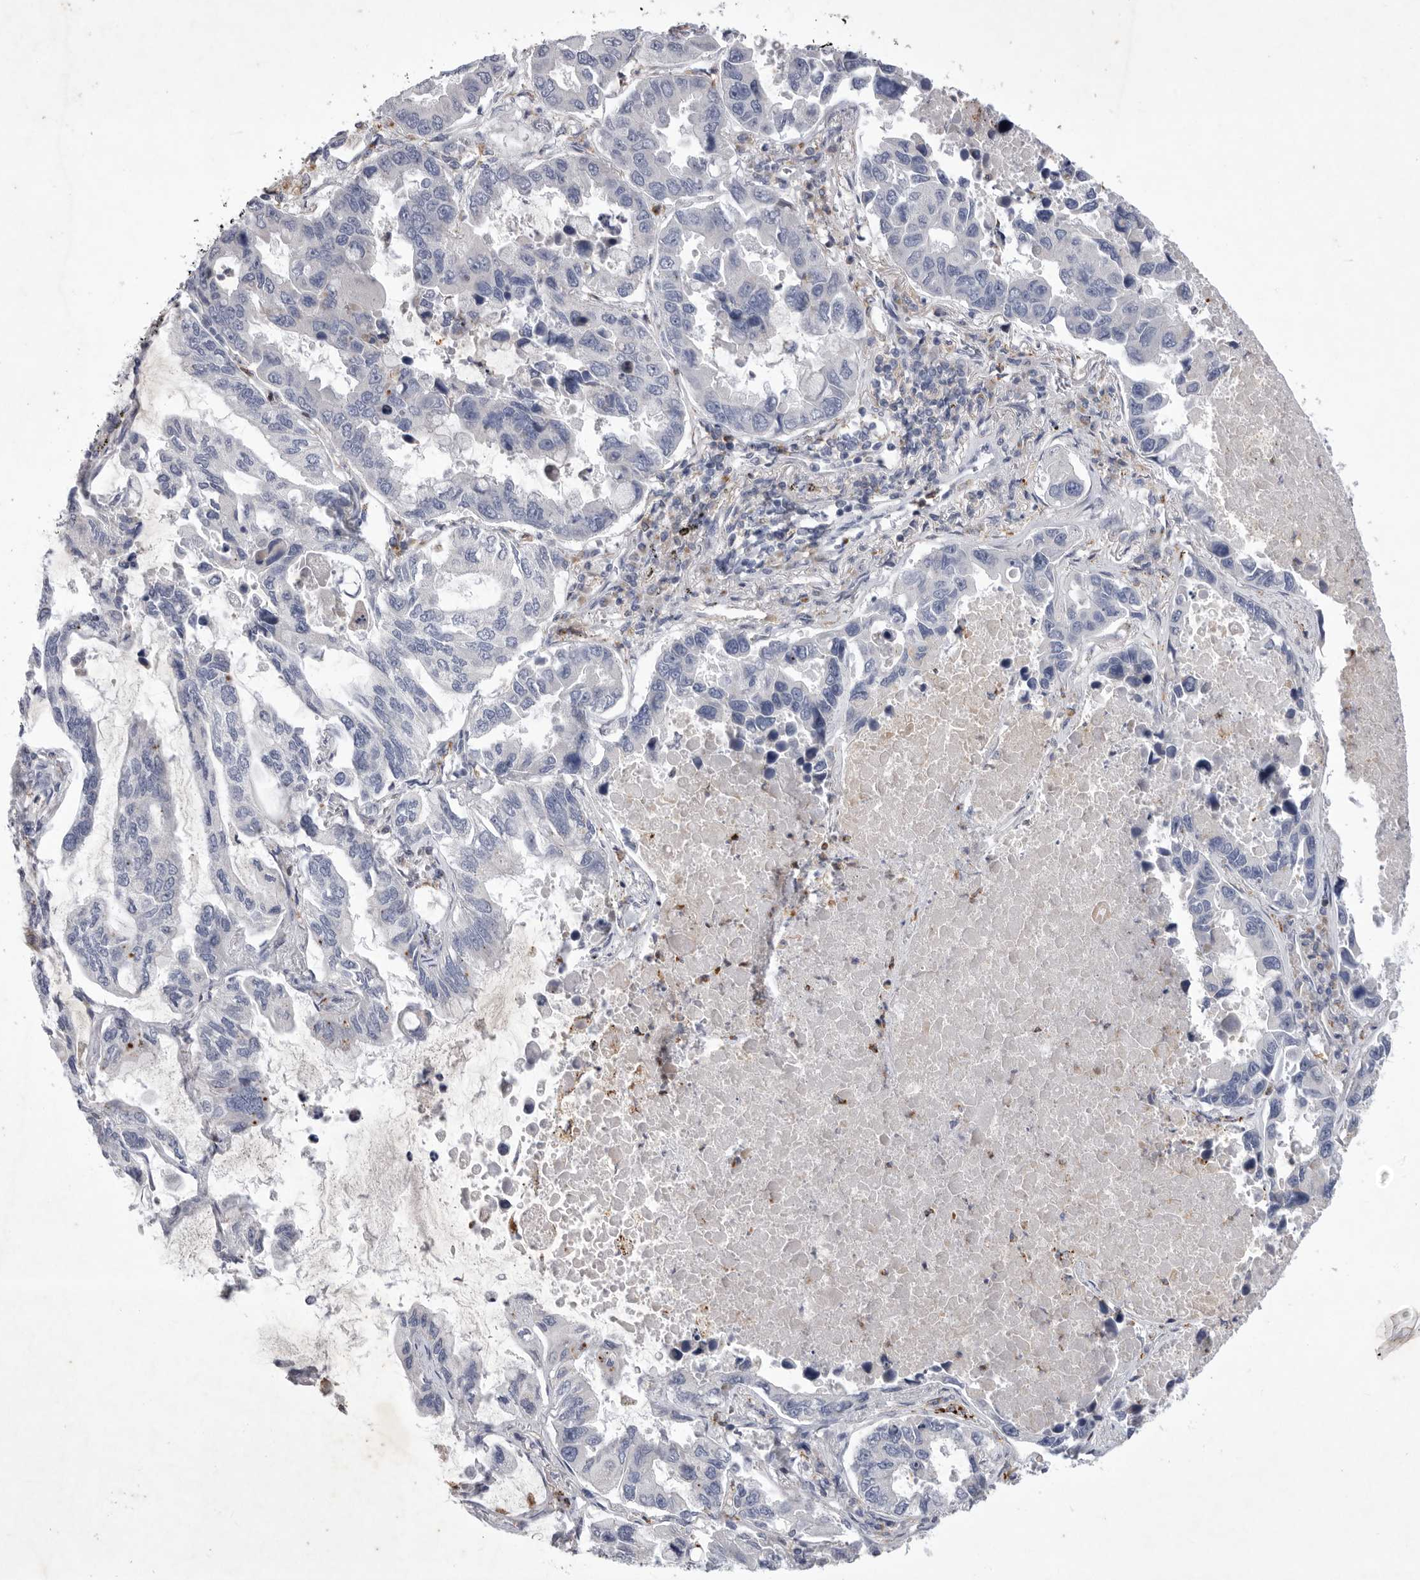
{"staining": {"intensity": "negative", "quantity": "none", "location": "none"}, "tissue": "lung cancer", "cell_type": "Tumor cells", "image_type": "cancer", "snomed": [{"axis": "morphology", "description": "Adenocarcinoma, NOS"}, {"axis": "topography", "description": "Lung"}], "caption": "Lung cancer (adenocarcinoma) was stained to show a protein in brown. There is no significant positivity in tumor cells.", "gene": "SIGLEC10", "patient": {"sex": "male", "age": 64}}